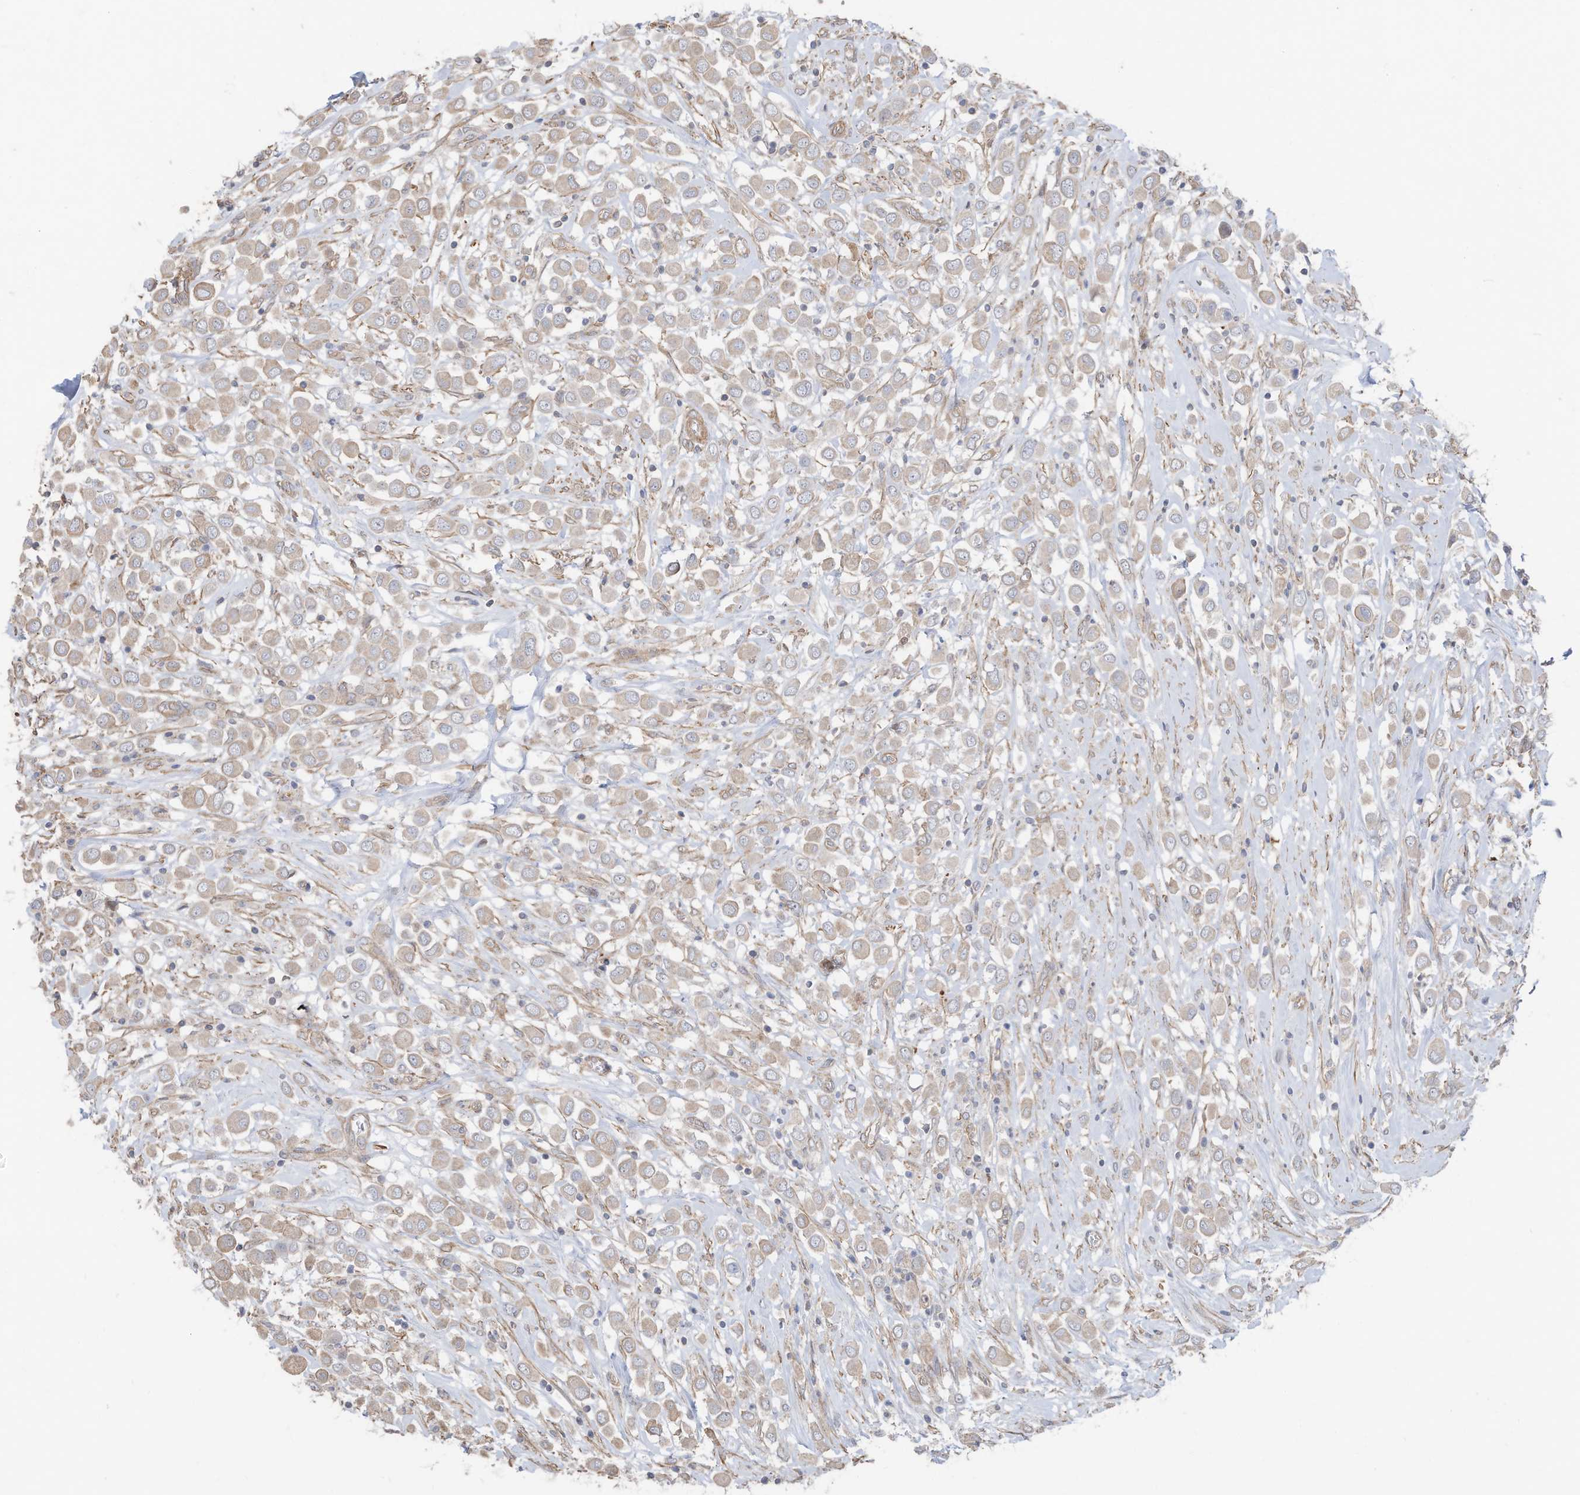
{"staining": {"intensity": "weak", "quantity": "25%-75%", "location": "cytoplasmic/membranous"}, "tissue": "breast cancer", "cell_type": "Tumor cells", "image_type": "cancer", "snomed": [{"axis": "morphology", "description": "Duct carcinoma"}, {"axis": "topography", "description": "Breast"}], "caption": "Human breast cancer stained with a protein marker reveals weak staining in tumor cells.", "gene": "SLC17A7", "patient": {"sex": "female", "age": 61}}